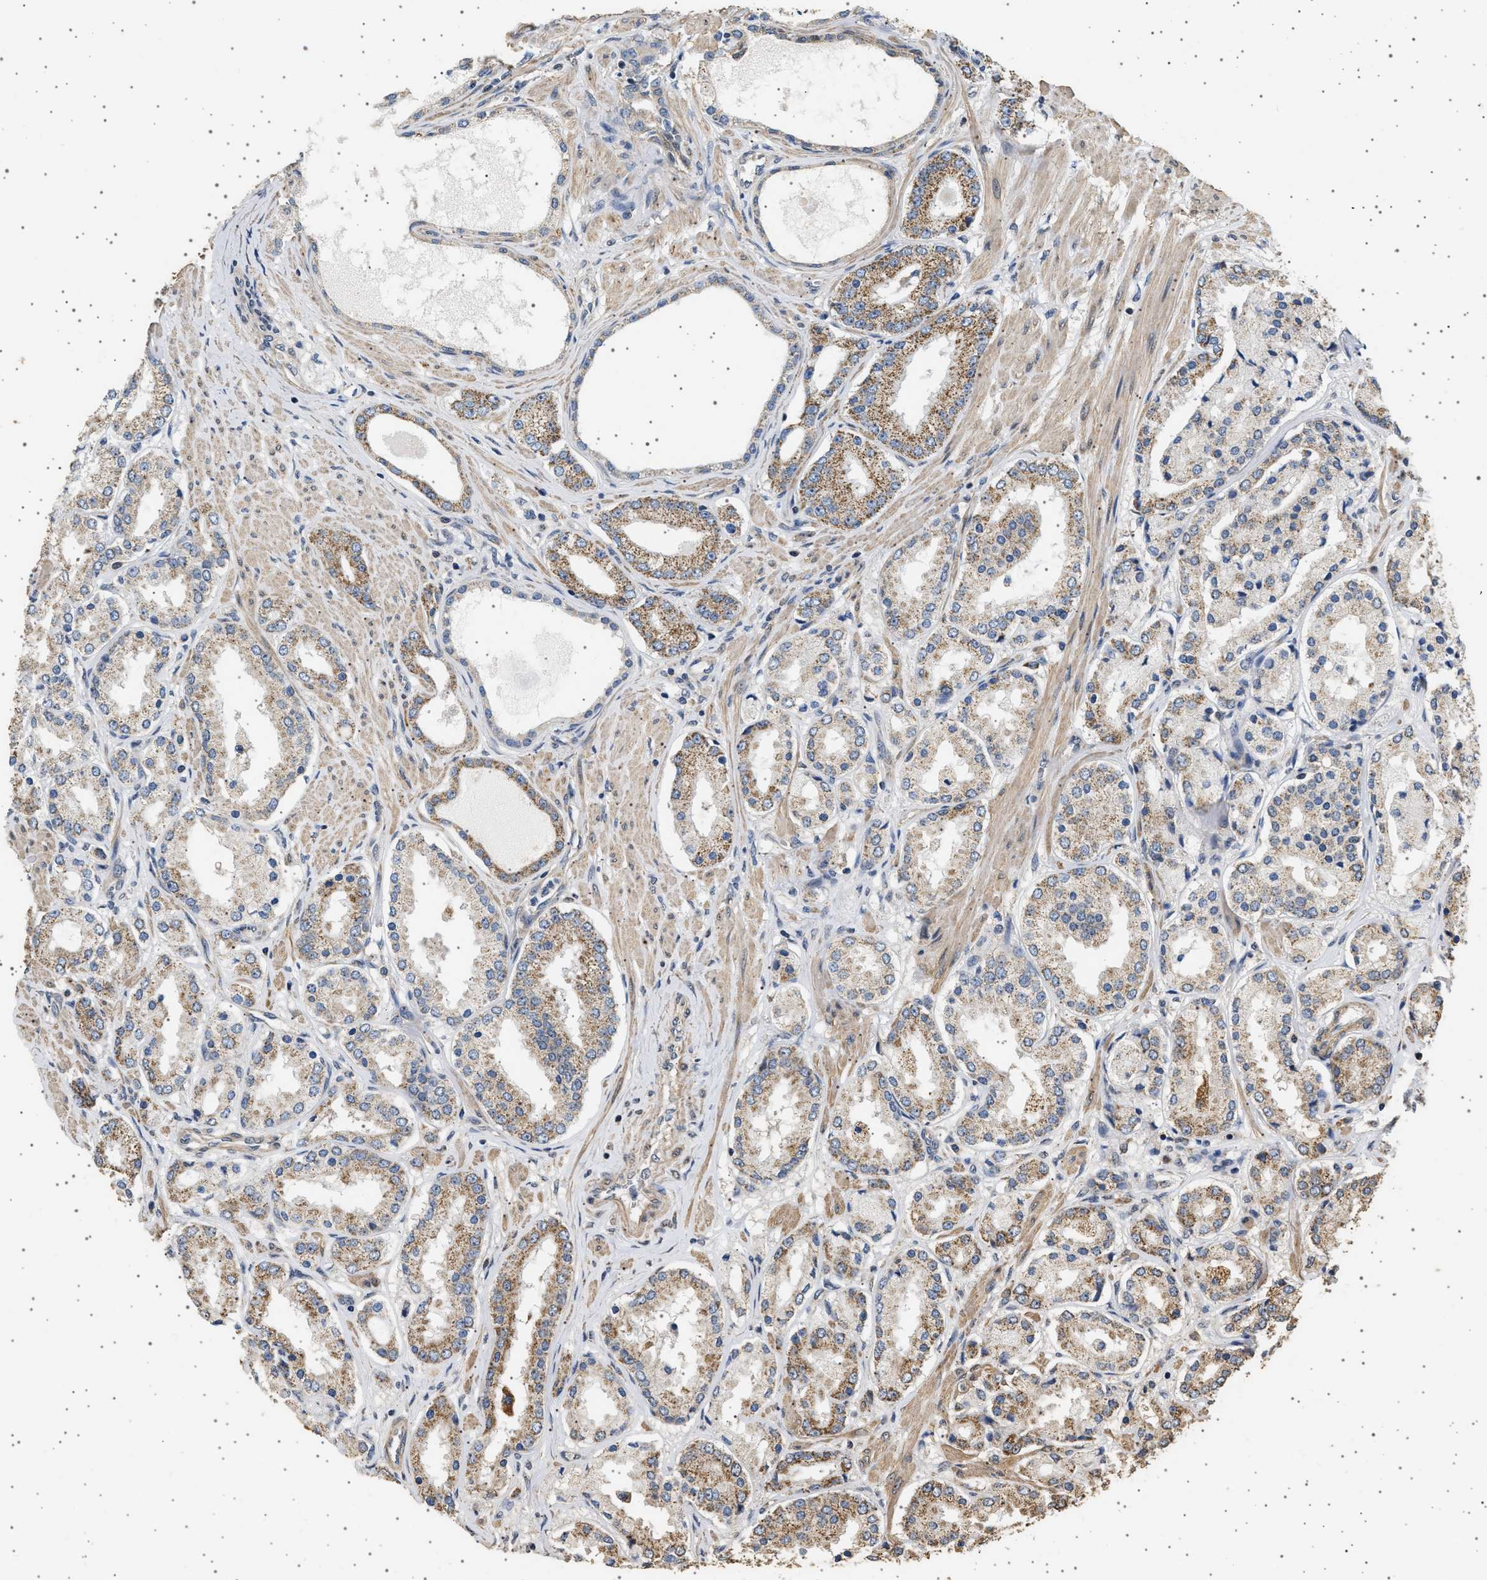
{"staining": {"intensity": "moderate", "quantity": ">75%", "location": "cytoplasmic/membranous"}, "tissue": "prostate cancer", "cell_type": "Tumor cells", "image_type": "cancer", "snomed": [{"axis": "morphology", "description": "Adenocarcinoma, Low grade"}, {"axis": "topography", "description": "Prostate"}], "caption": "The micrograph demonstrates immunohistochemical staining of prostate cancer. There is moderate cytoplasmic/membranous positivity is present in about >75% of tumor cells. The staining is performed using DAB brown chromogen to label protein expression. The nuclei are counter-stained blue using hematoxylin.", "gene": "KCNA4", "patient": {"sex": "male", "age": 63}}